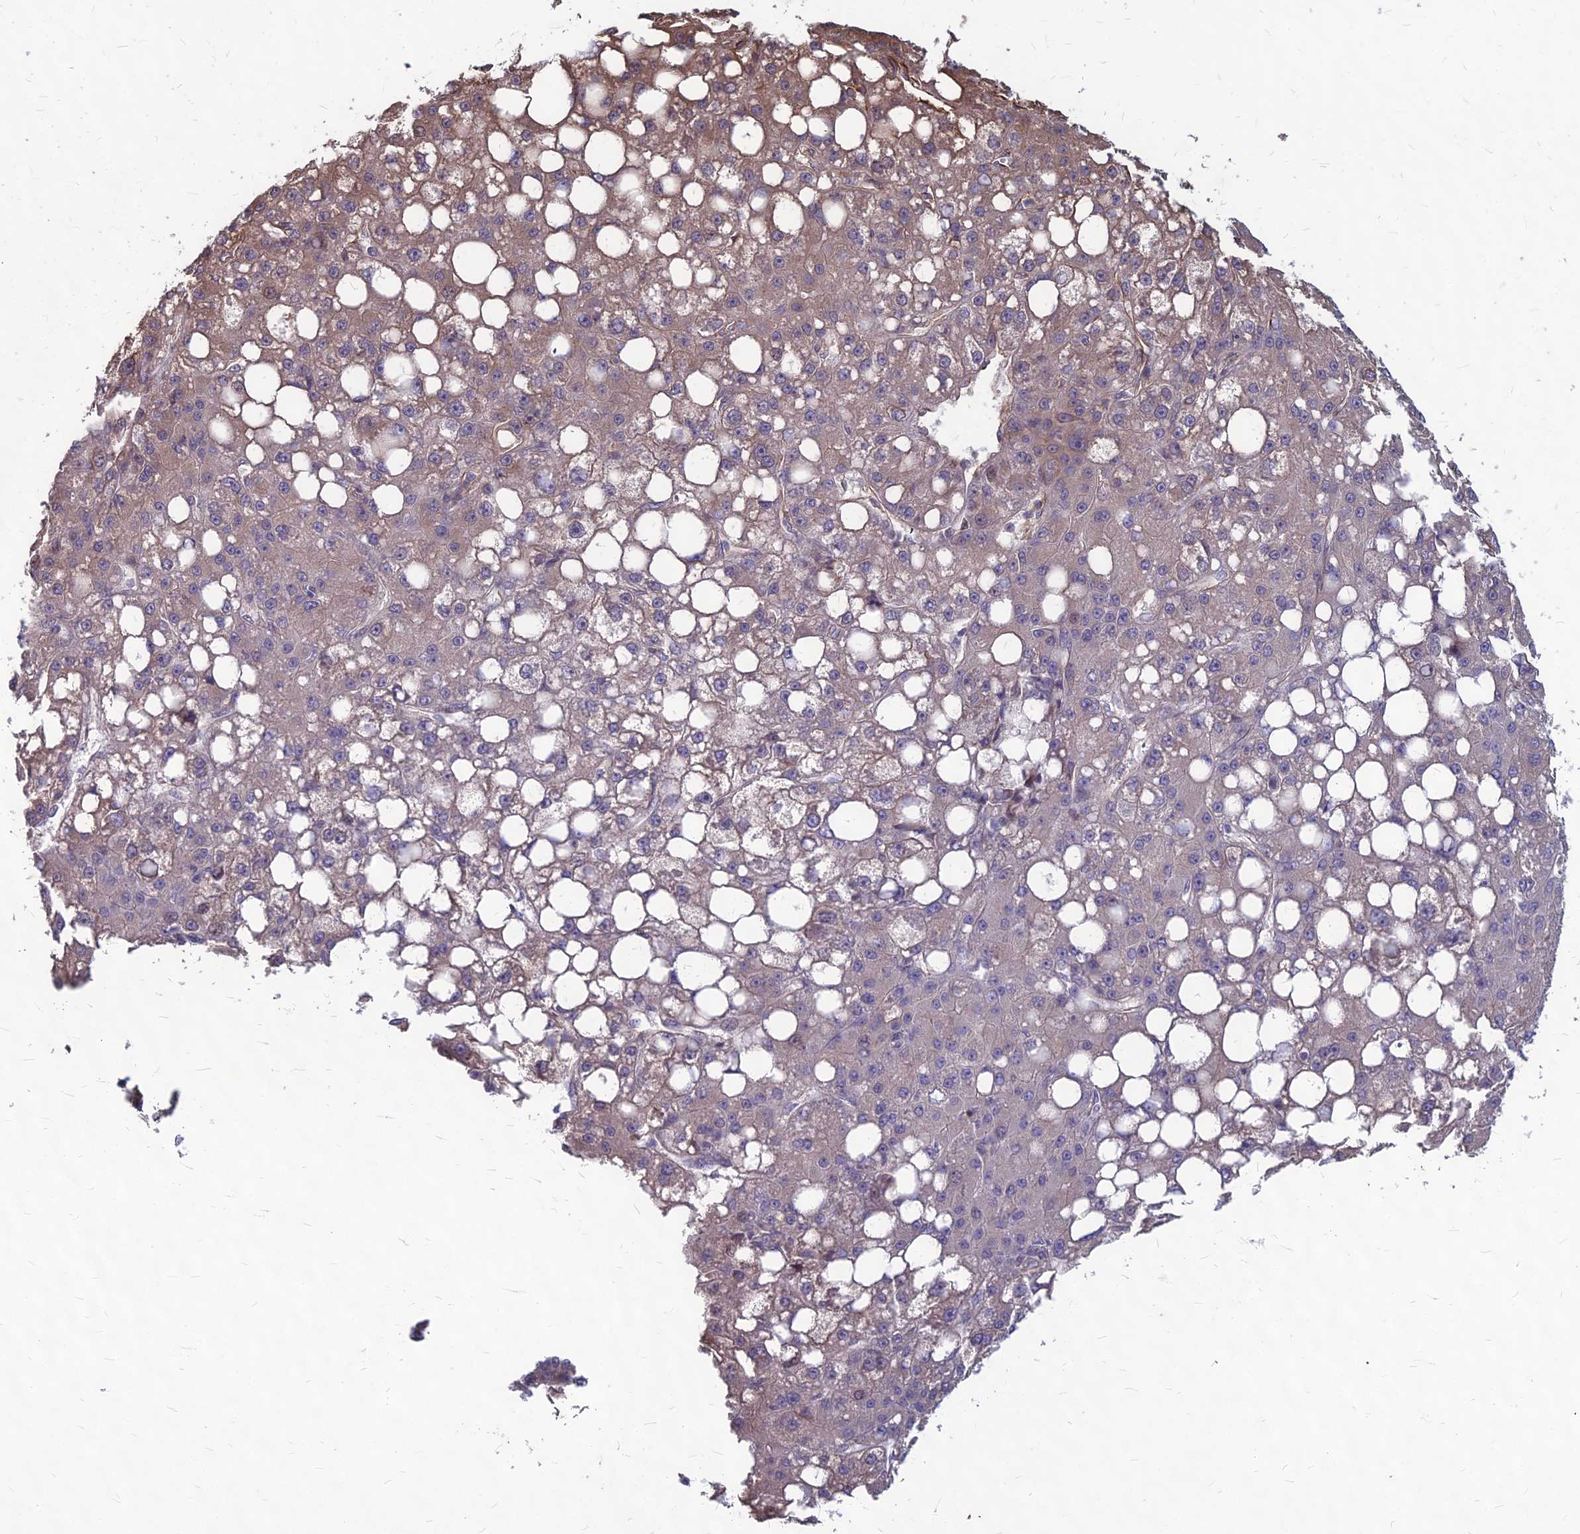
{"staining": {"intensity": "weak", "quantity": "<25%", "location": "cytoplasmic/membranous"}, "tissue": "liver cancer", "cell_type": "Tumor cells", "image_type": "cancer", "snomed": [{"axis": "morphology", "description": "Carcinoma, Hepatocellular, NOS"}, {"axis": "topography", "description": "Liver"}], "caption": "This is a photomicrograph of immunohistochemistry staining of liver cancer (hepatocellular carcinoma), which shows no staining in tumor cells.", "gene": "LSM6", "patient": {"sex": "male", "age": 67}}